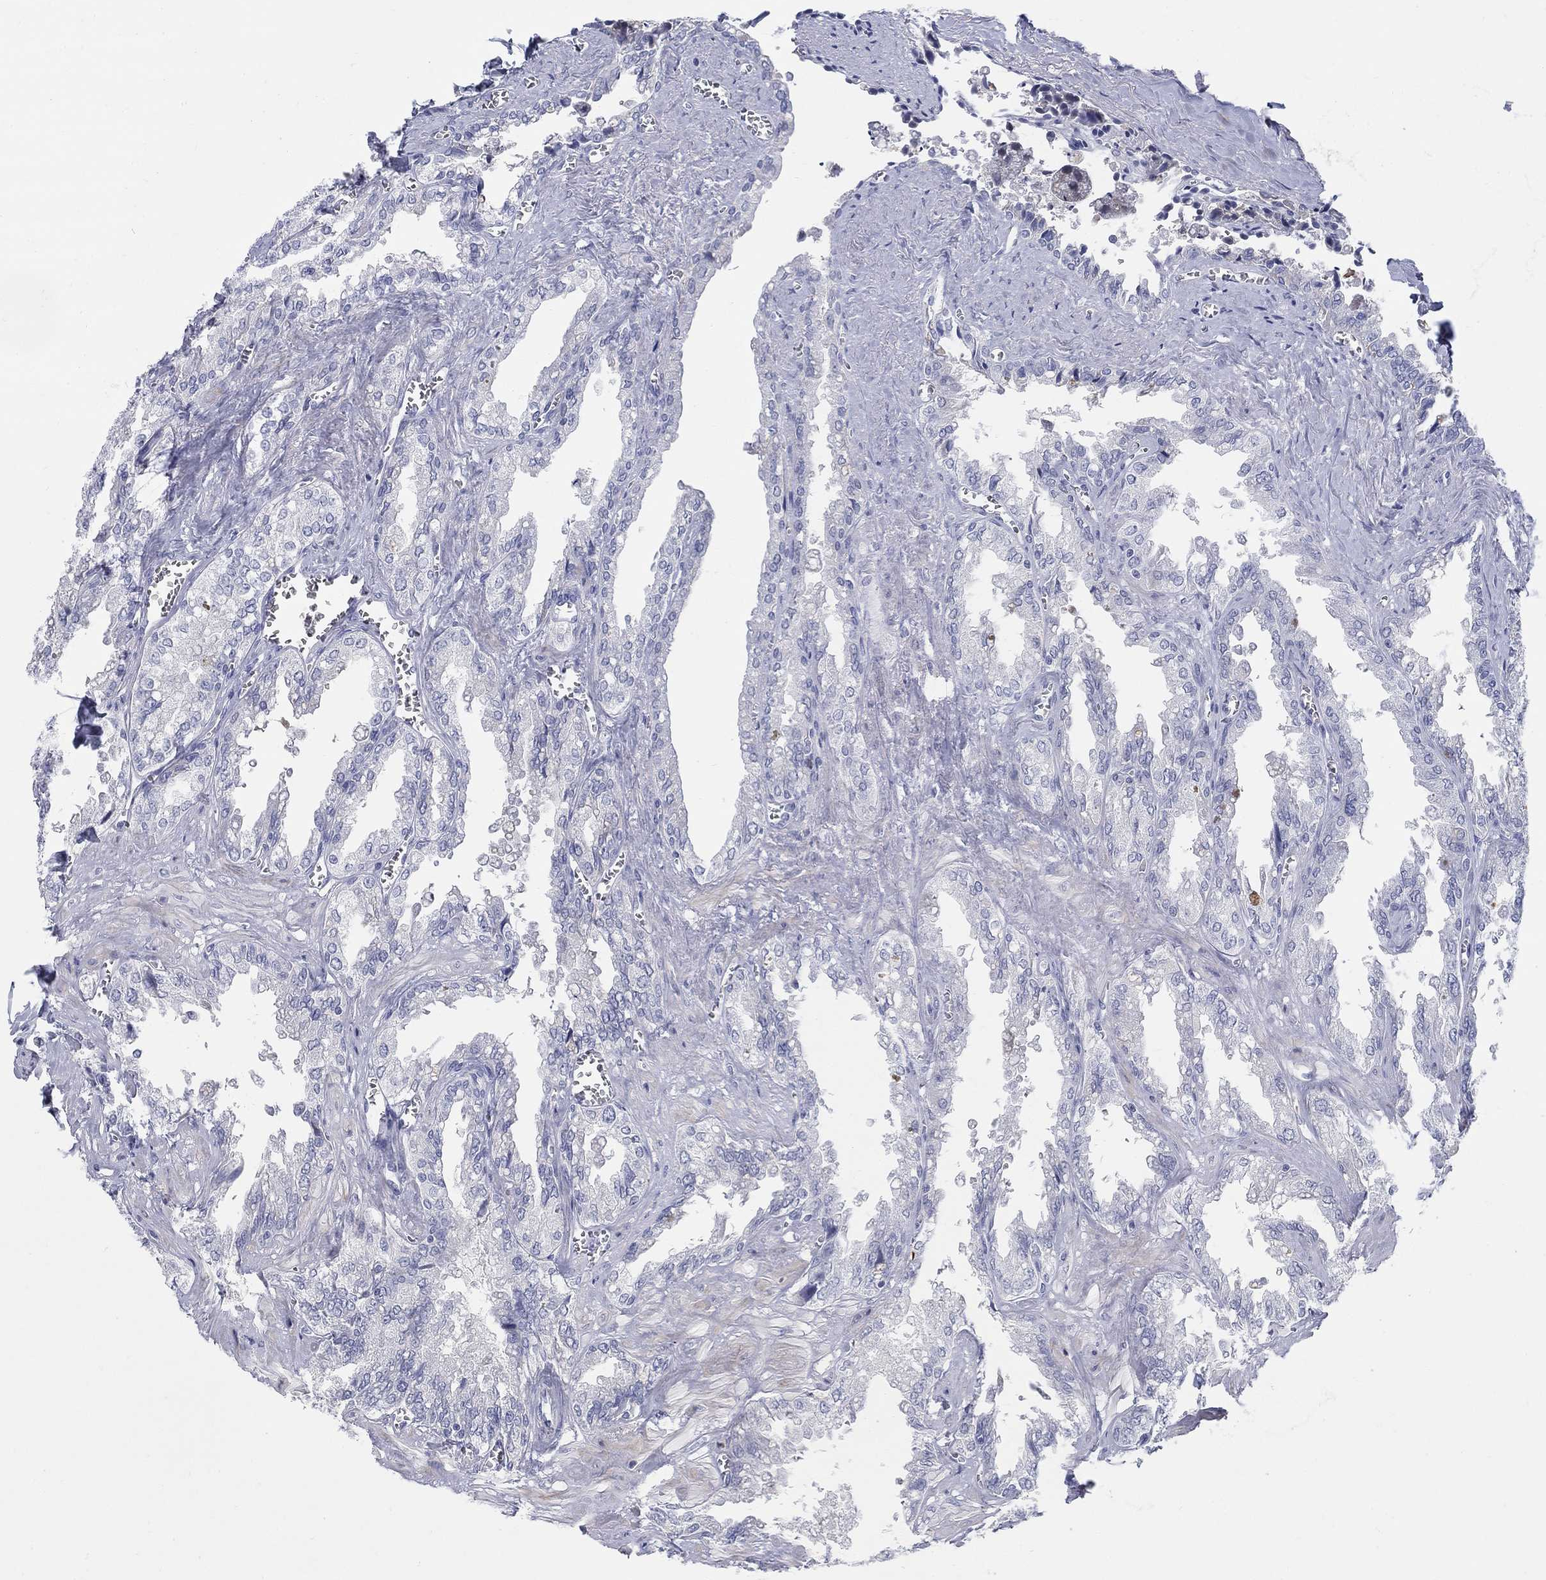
{"staining": {"intensity": "negative", "quantity": "none", "location": "none"}, "tissue": "seminal vesicle", "cell_type": "Glandular cells", "image_type": "normal", "snomed": [{"axis": "morphology", "description": "Normal tissue, NOS"}, {"axis": "topography", "description": "Seminal veicle"}], "caption": "Immunohistochemistry (IHC) of normal human seminal vesicle exhibits no positivity in glandular cells.", "gene": "HEATR4", "patient": {"sex": "male", "age": 67}}